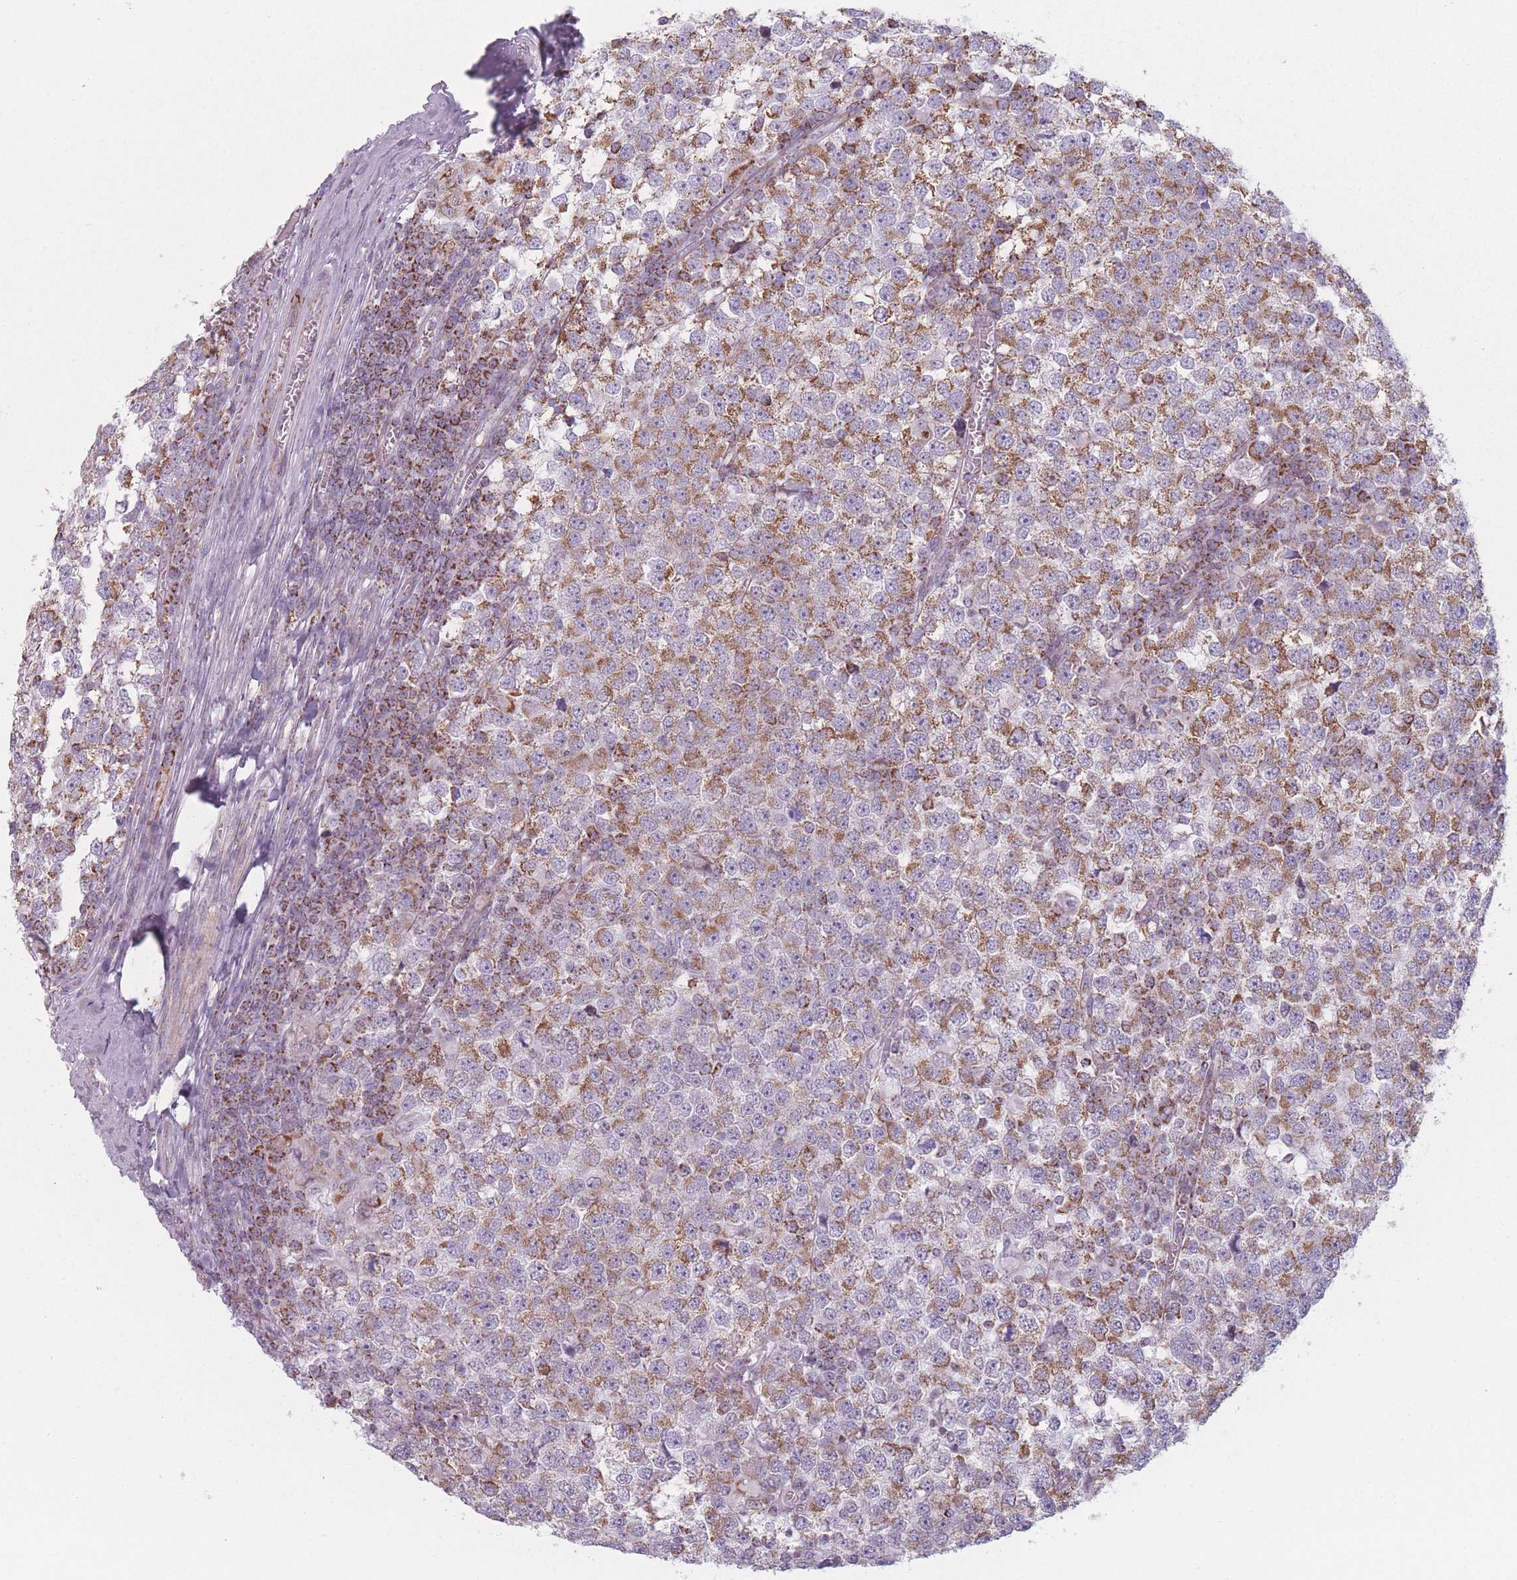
{"staining": {"intensity": "moderate", "quantity": ">75%", "location": "cytoplasmic/membranous"}, "tissue": "testis cancer", "cell_type": "Tumor cells", "image_type": "cancer", "snomed": [{"axis": "morphology", "description": "Seminoma, NOS"}, {"axis": "topography", "description": "Testis"}], "caption": "Testis cancer (seminoma) was stained to show a protein in brown. There is medium levels of moderate cytoplasmic/membranous positivity in about >75% of tumor cells.", "gene": "DCHS1", "patient": {"sex": "male", "age": 65}}